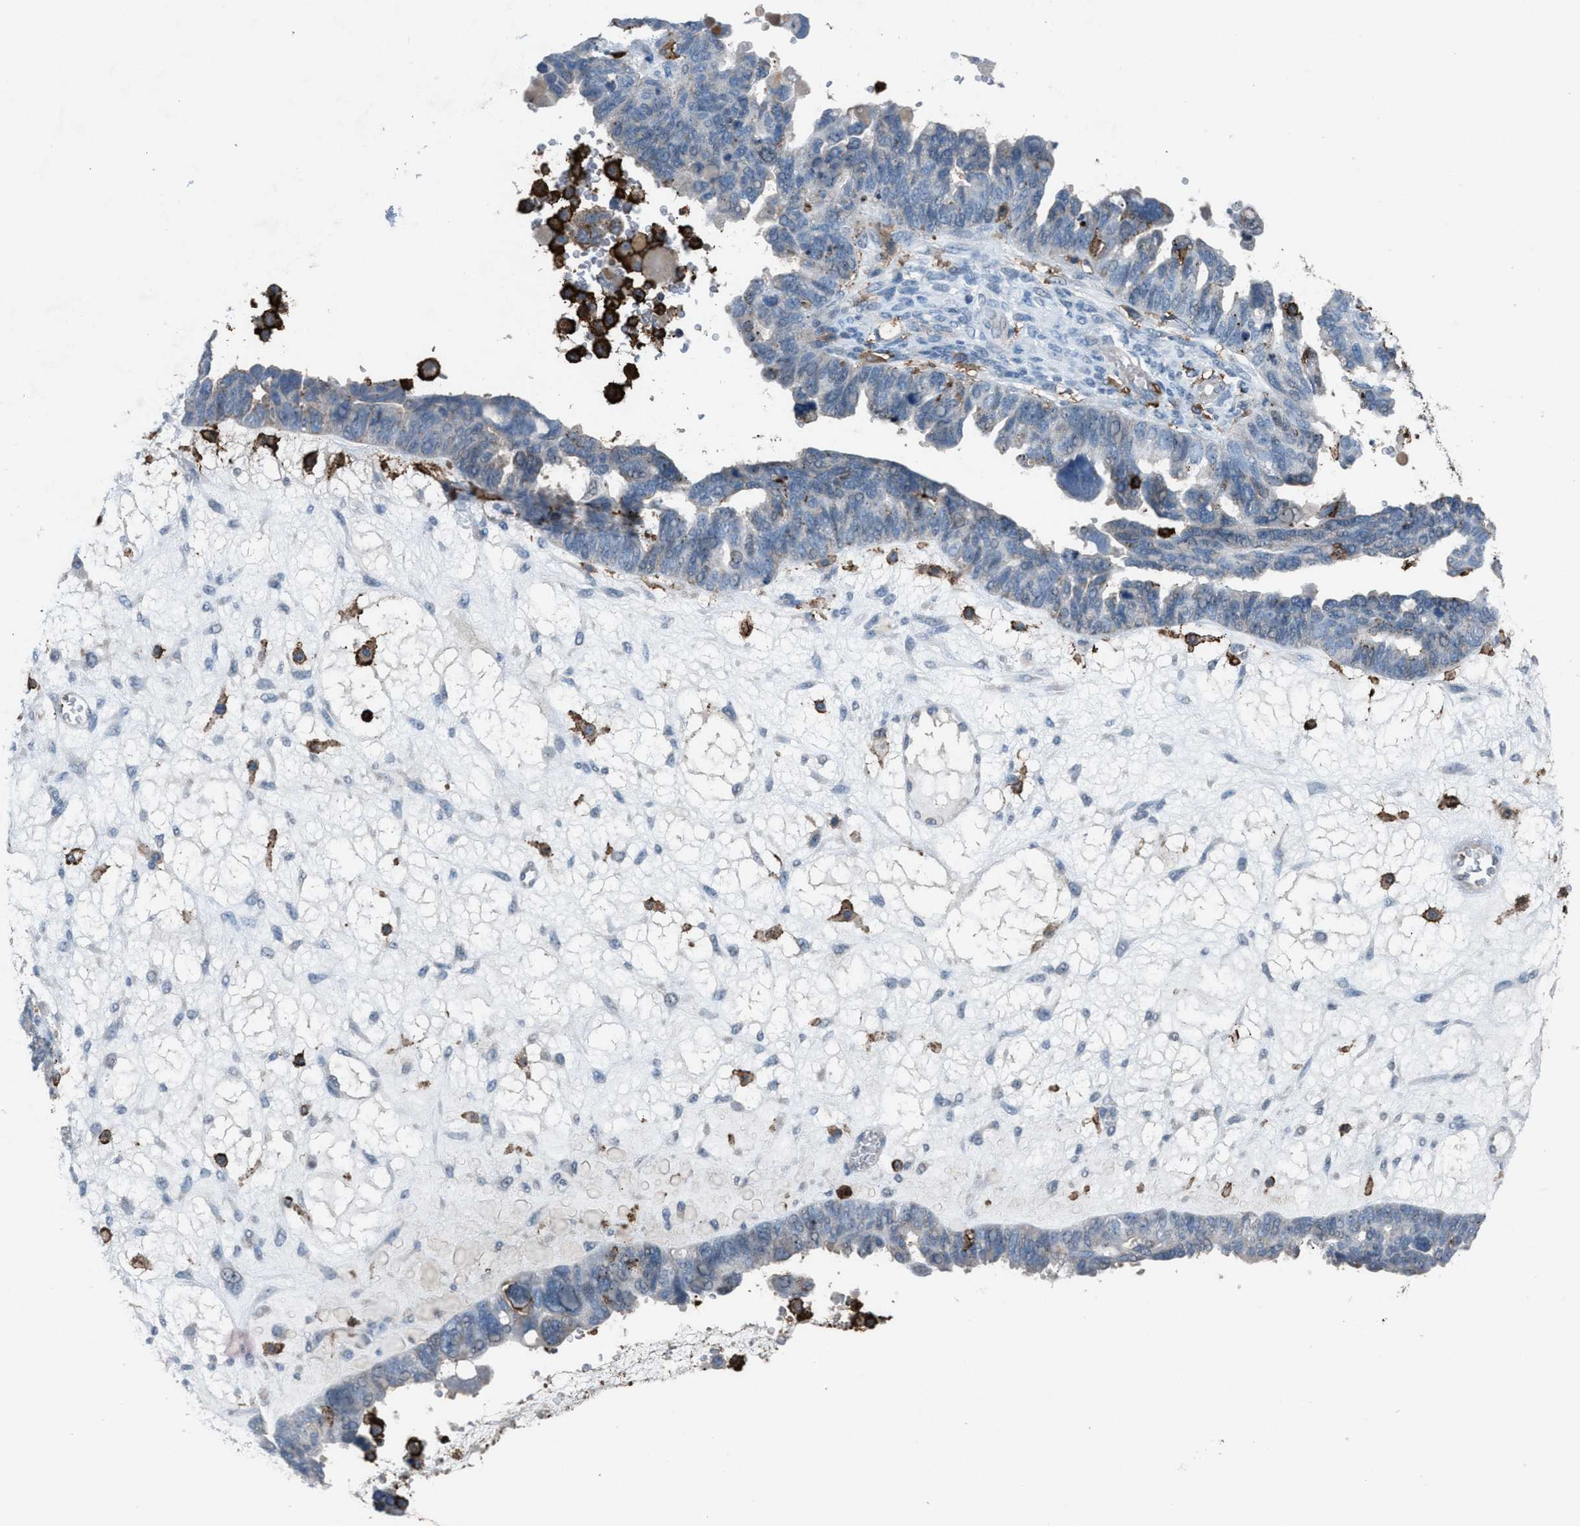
{"staining": {"intensity": "negative", "quantity": "none", "location": "none"}, "tissue": "ovarian cancer", "cell_type": "Tumor cells", "image_type": "cancer", "snomed": [{"axis": "morphology", "description": "Cystadenocarcinoma, serous, NOS"}, {"axis": "topography", "description": "Ovary"}], "caption": "A photomicrograph of serous cystadenocarcinoma (ovarian) stained for a protein demonstrates no brown staining in tumor cells.", "gene": "FCER1G", "patient": {"sex": "female", "age": 79}}